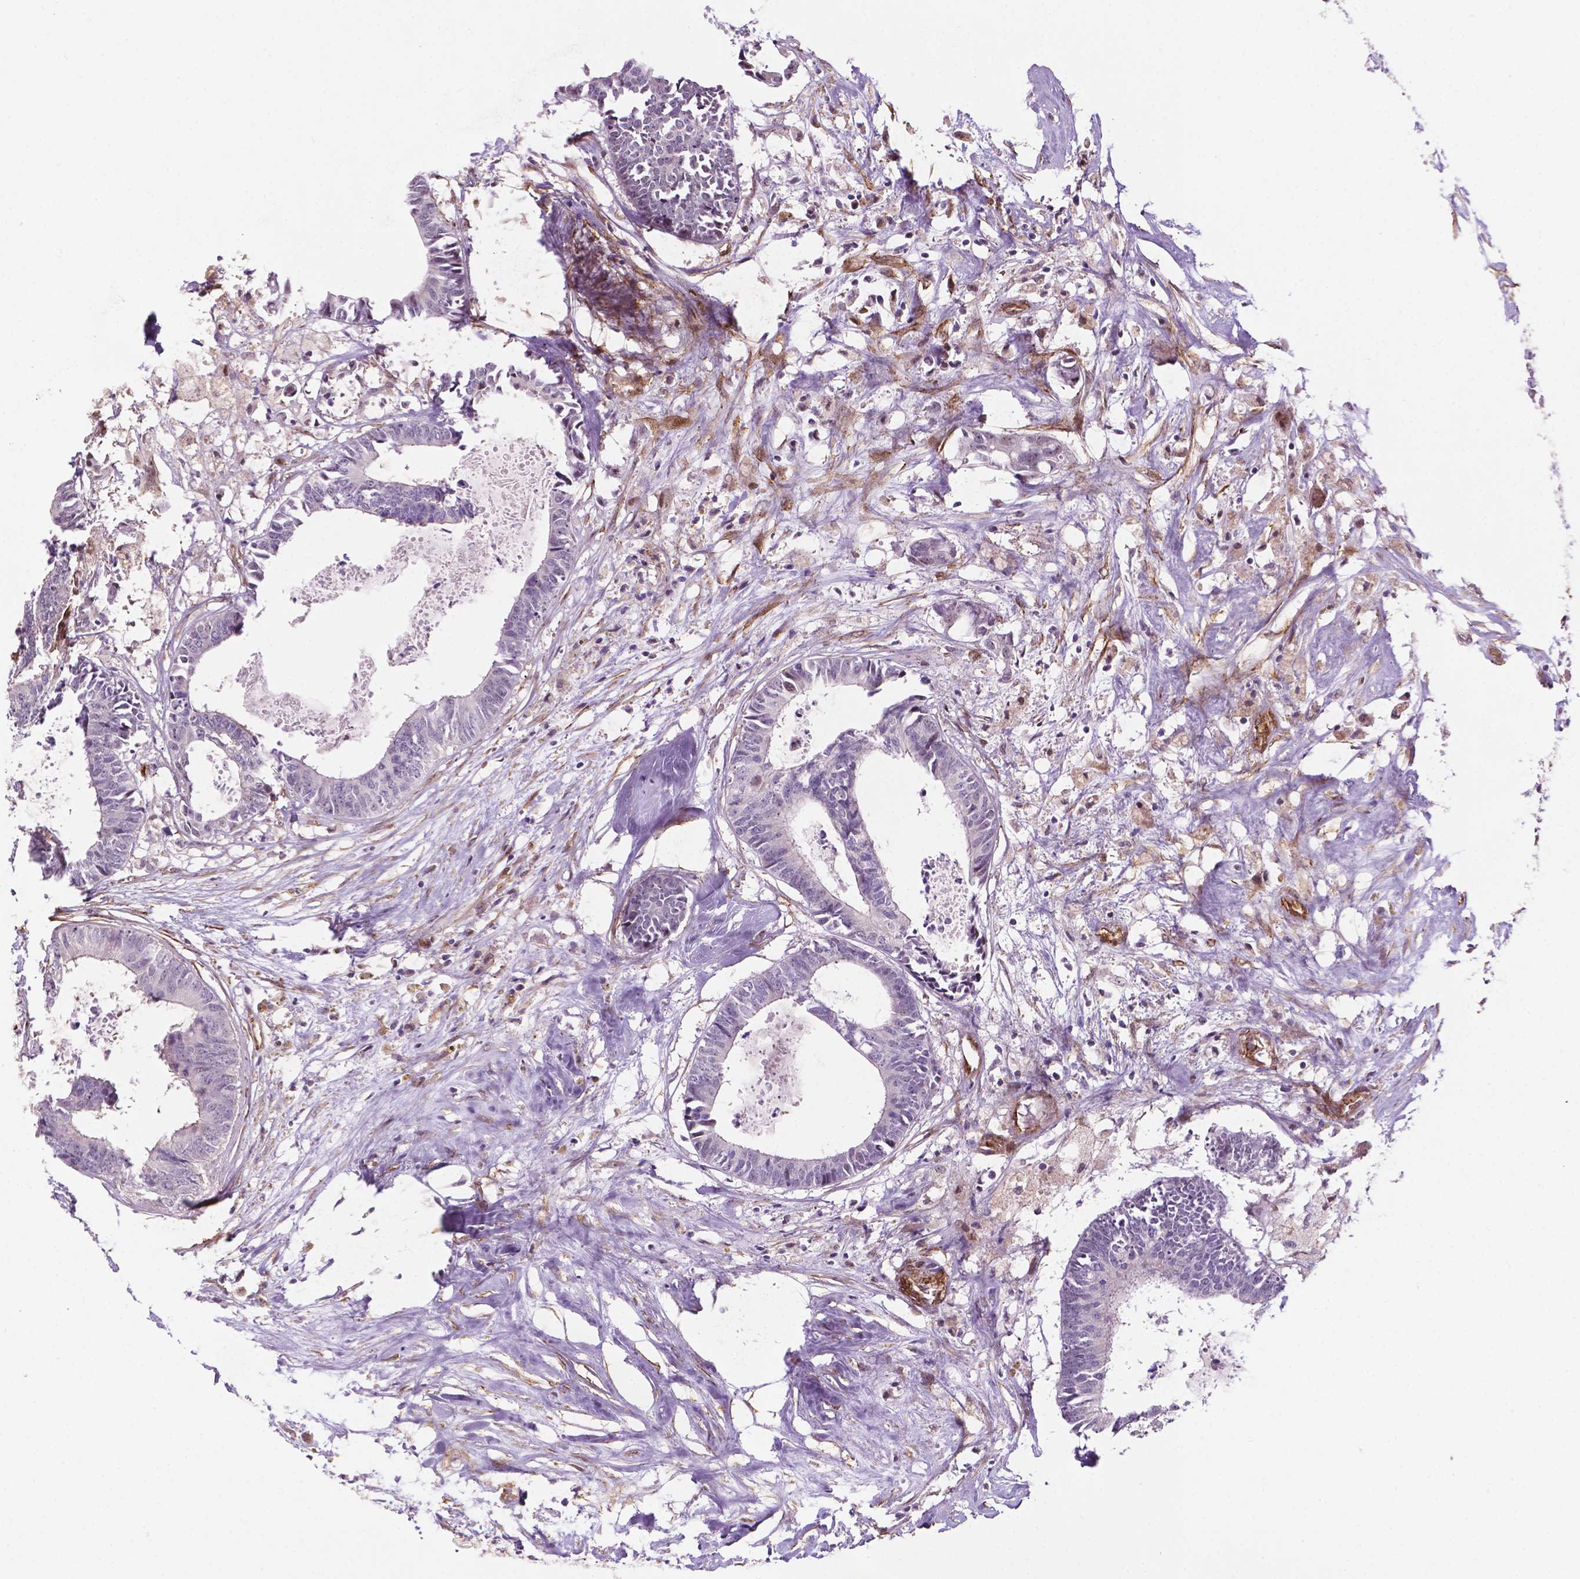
{"staining": {"intensity": "negative", "quantity": "none", "location": "none"}, "tissue": "colorectal cancer", "cell_type": "Tumor cells", "image_type": "cancer", "snomed": [{"axis": "morphology", "description": "Adenocarcinoma, NOS"}, {"axis": "topography", "description": "Colon"}, {"axis": "topography", "description": "Rectum"}], "caption": "Micrograph shows no significant protein positivity in tumor cells of adenocarcinoma (colorectal).", "gene": "EGFL8", "patient": {"sex": "male", "age": 57}}